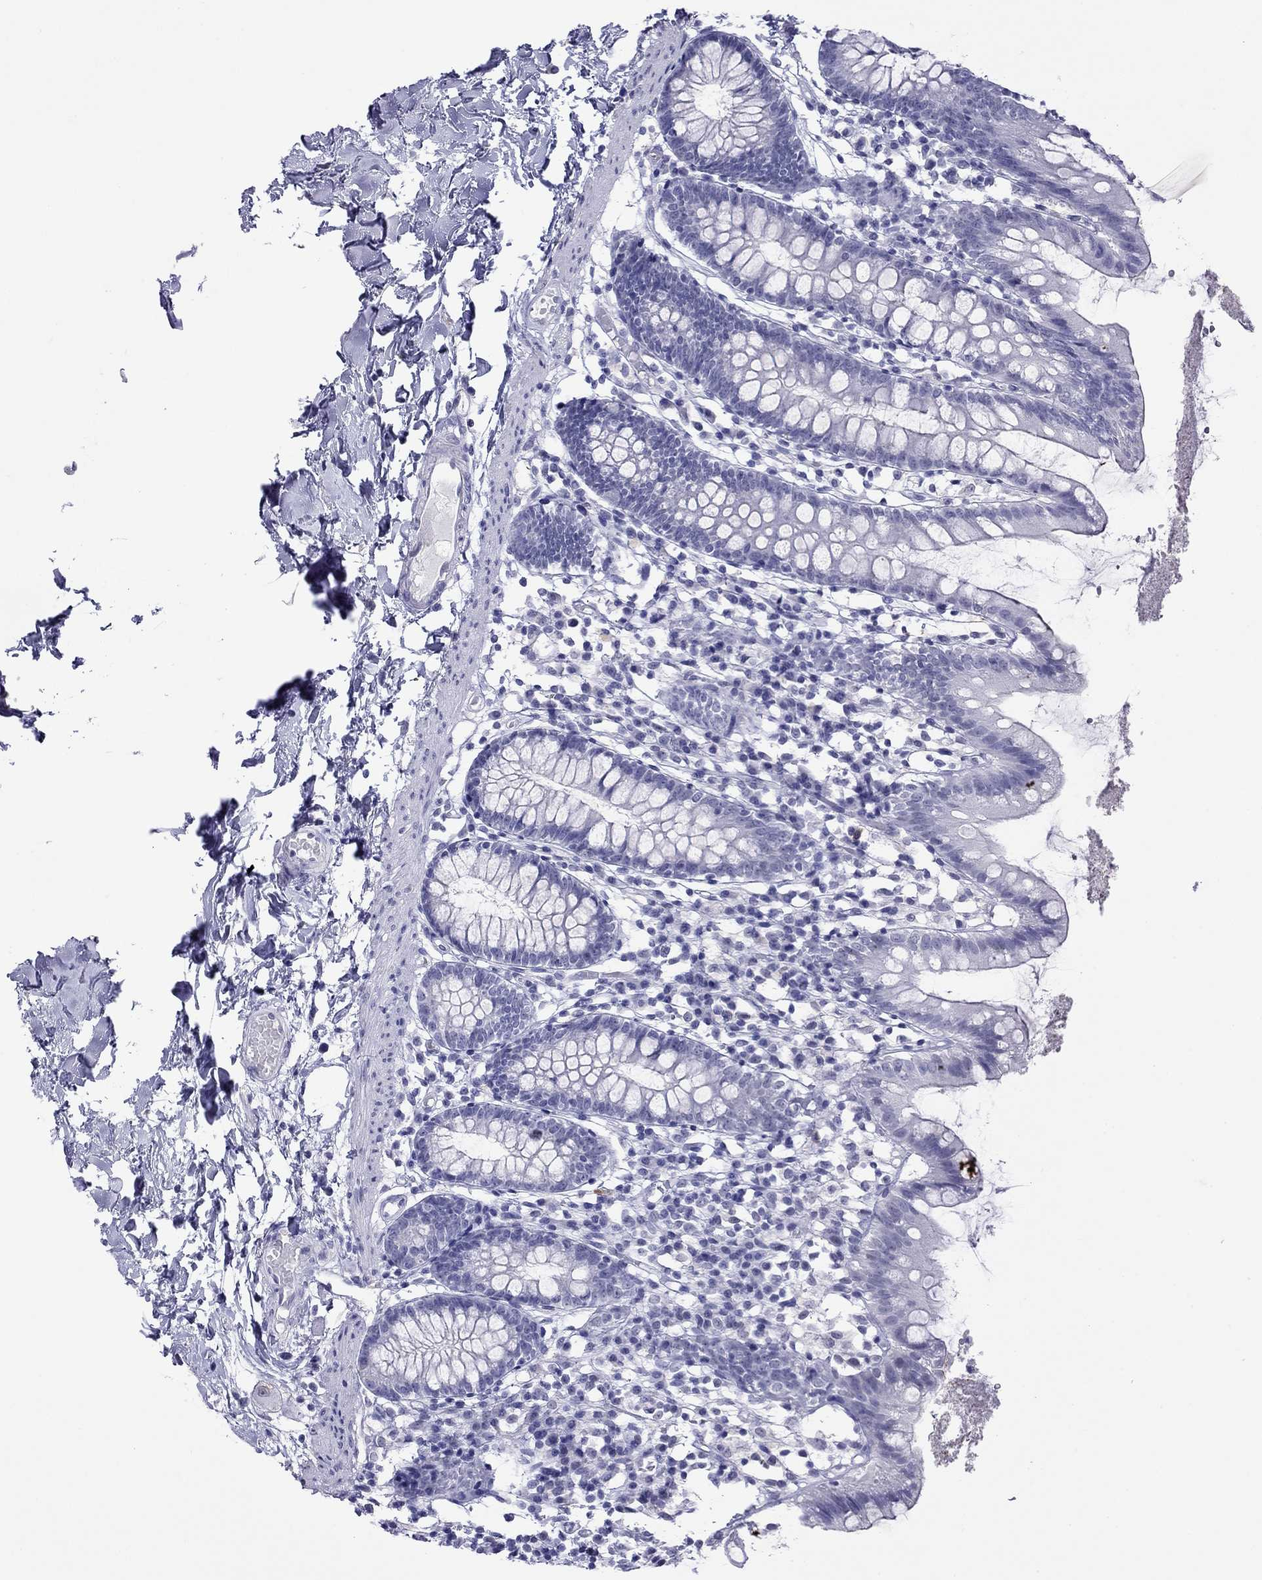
{"staining": {"intensity": "negative", "quantity": "none", "location": "none"}, "tissue": "small intestine", "cell_type": "Glandular cells", "image_type": "normal", "snomed": [{"axis": "morphology", "description": "Normal tissue, NOS"}, {"axis": "topography", "description": "Small intestine"}], "caption": "The photomicrograph shows no significant staining in glandular cells of small intestine. The staining is performed using DAB brown chromogen with nuclei counter-stained in using hematoxylin.", "gene": "SLC30A8", "patient": {"sex": "female", "age": 90}}